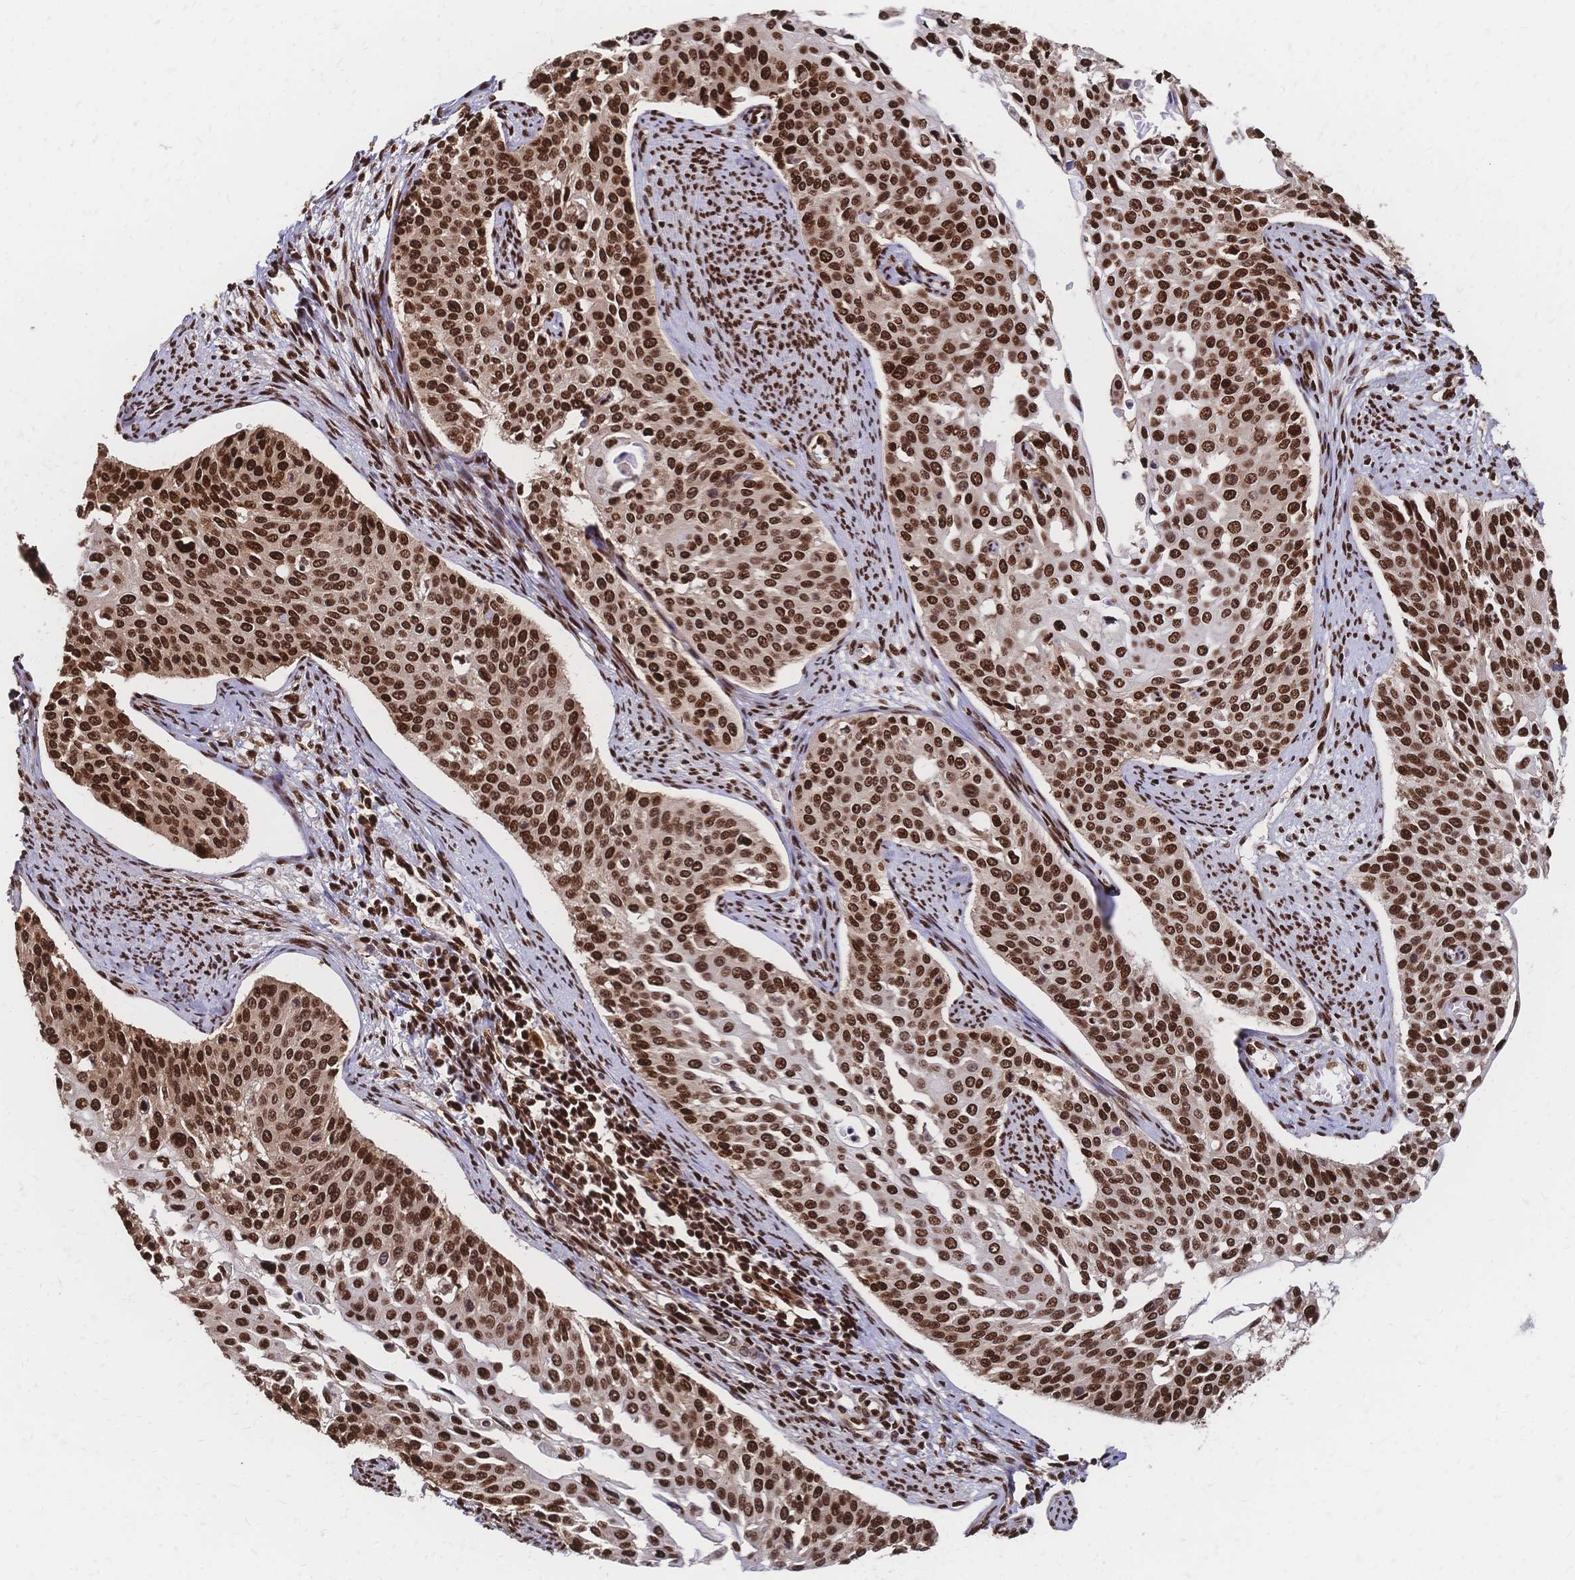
{"staining": {"intensity": "strong", "quantity": ">75%", "location": "nuclear"}, "tissue": "cervical cancer", "cell_type": "Tumor cells", "image_type": "cancer", "snomed": [{"axis": "morphology", "description": "Squamous cell carcinoma, NOS"}, {"axis": "topography", "description": "Cervix"}], "caption": "Immunohistochemical staining of squamous cell carcinoma (cervical) demonstrates high levels of strong nuclear positivity in about >75% of tumor cells.", "gene": "HDGF", "patient": {"sex": "female", "age": 44}}